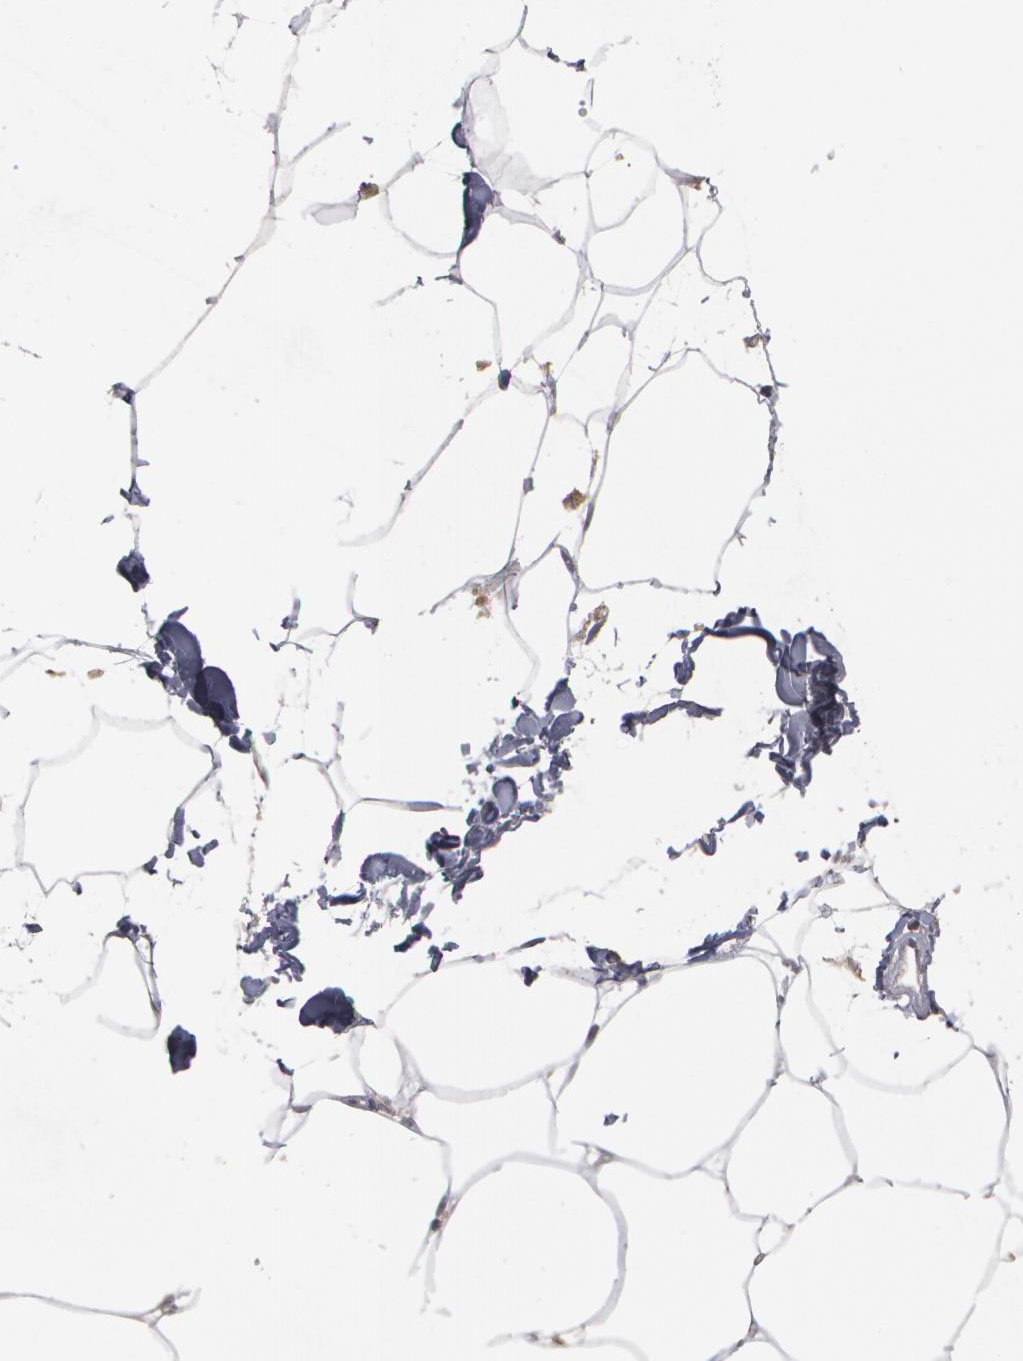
{"staining": {"intensity": "weak", "quantity": "25%-75%", "location": "cytoplasmic/membranous"}, "tissue": "adipose tissue", "cell_type": "Adipocytes", "image_type": "normal", "snomed": [{"axis": "morphology", "description": "Normal tissue, NOS"}, {"axis": "morphology", "description": "Duct carcinoma"}, {"axis": "topography", "description": "Breast"}, {"axis": "topography", "description": "Adipose tissue"}], "caption": "Adipose tissue stained with DAB IHC shows low levels of weak cytoplasmic/membranous positivity in about 25%-75% of adipocytes. Nuclei are stained in blue.", "gene": "ARF6", "patient": {"sex": "female", "age": 37}}